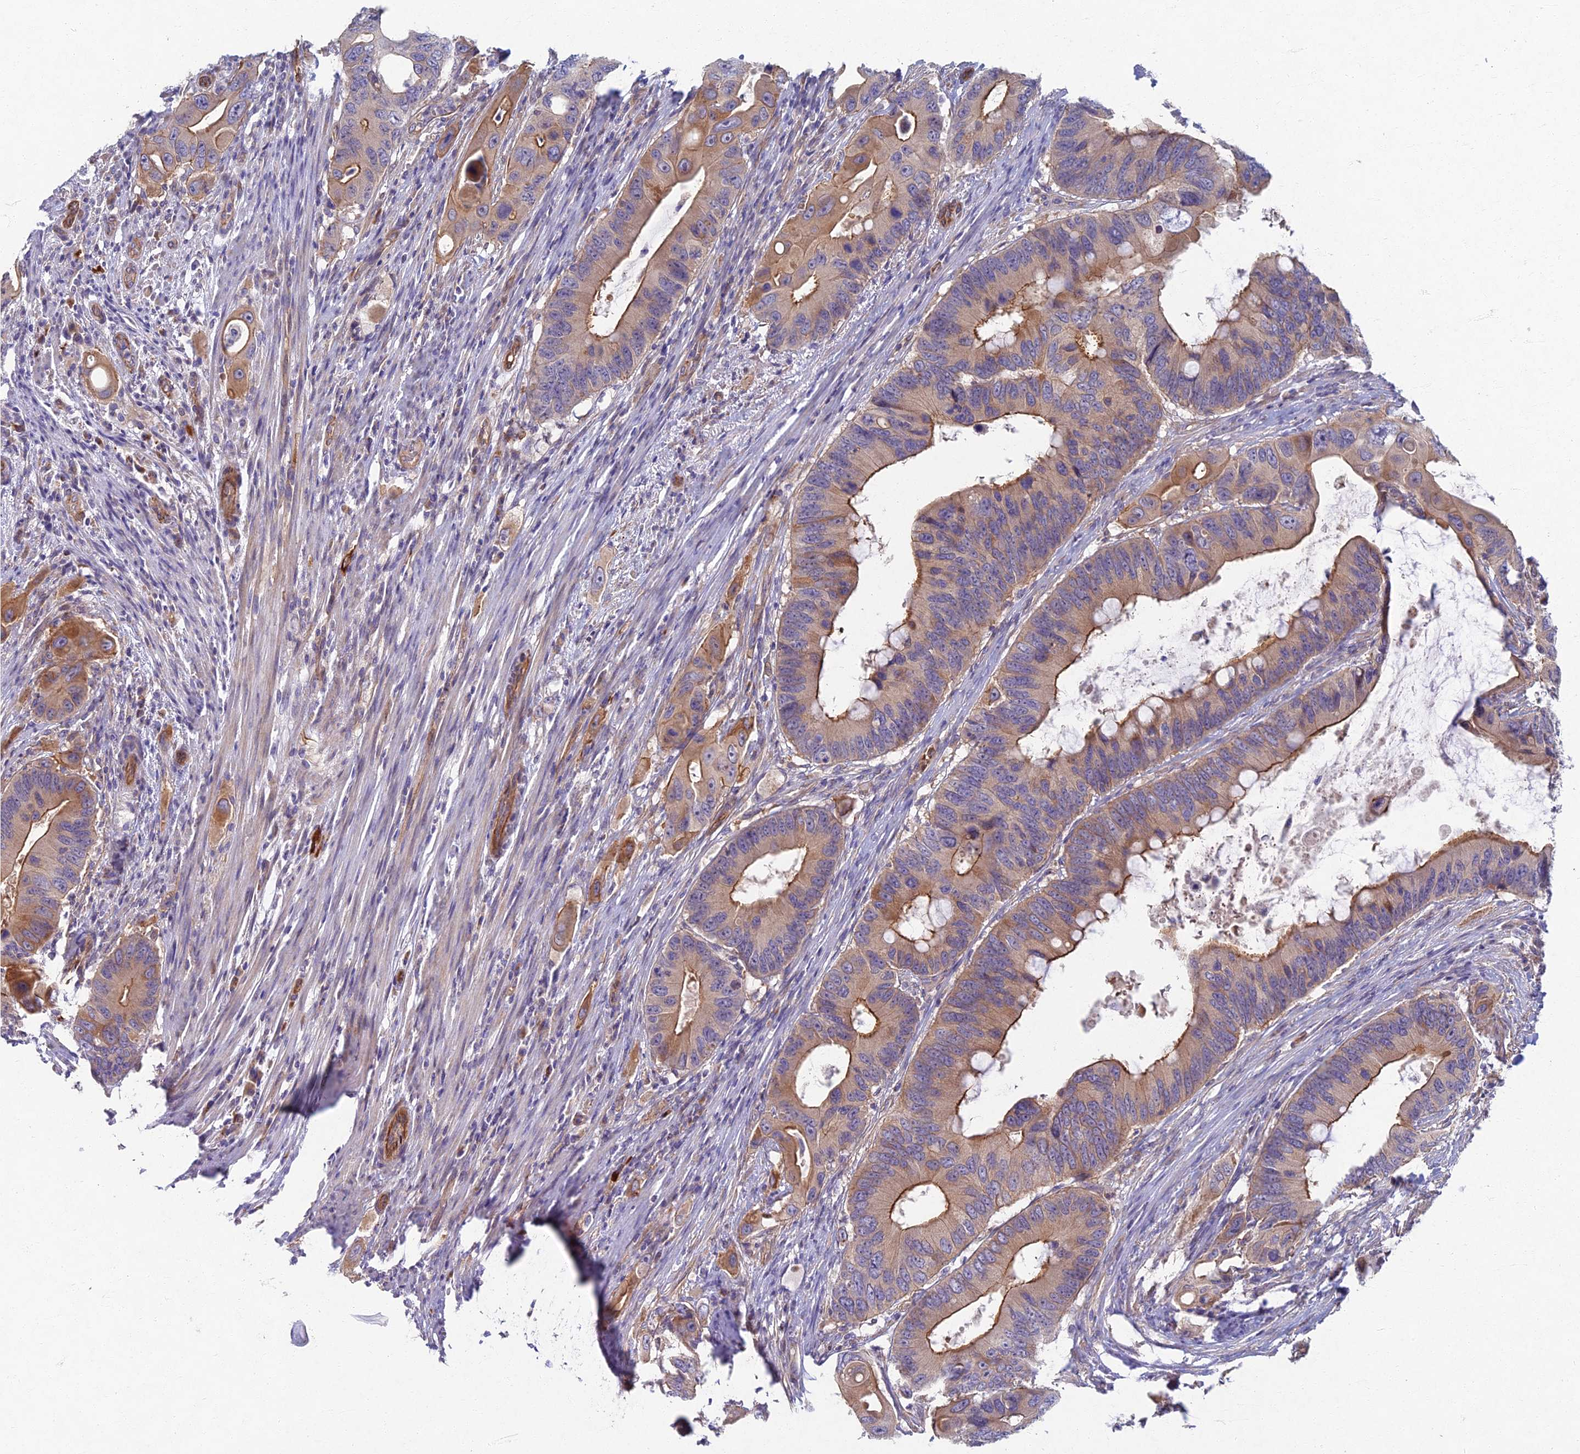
{"staining": {"intensity": "moderate", "quantity": ">75%", "location": "cytoplasmic/membranous"}, "tissue": "colorectal cancer", "cell_type": "Tumor cells", "image_type": "cancer", "snomed": [{"axis": "morphology", "description": "Adenocarcinoma, NOS"}, {"axis": "topography", "description": "Colon"}], "caption": "The micrograph displays immunohistochemical staining of adenocarcinoma (colorectal). There is moderate cytoplasmic/membranous staining is present in about >75% of tumor cells.", "gene": "RHBDL2", "patient": {"sex": "male", "age": 71}}